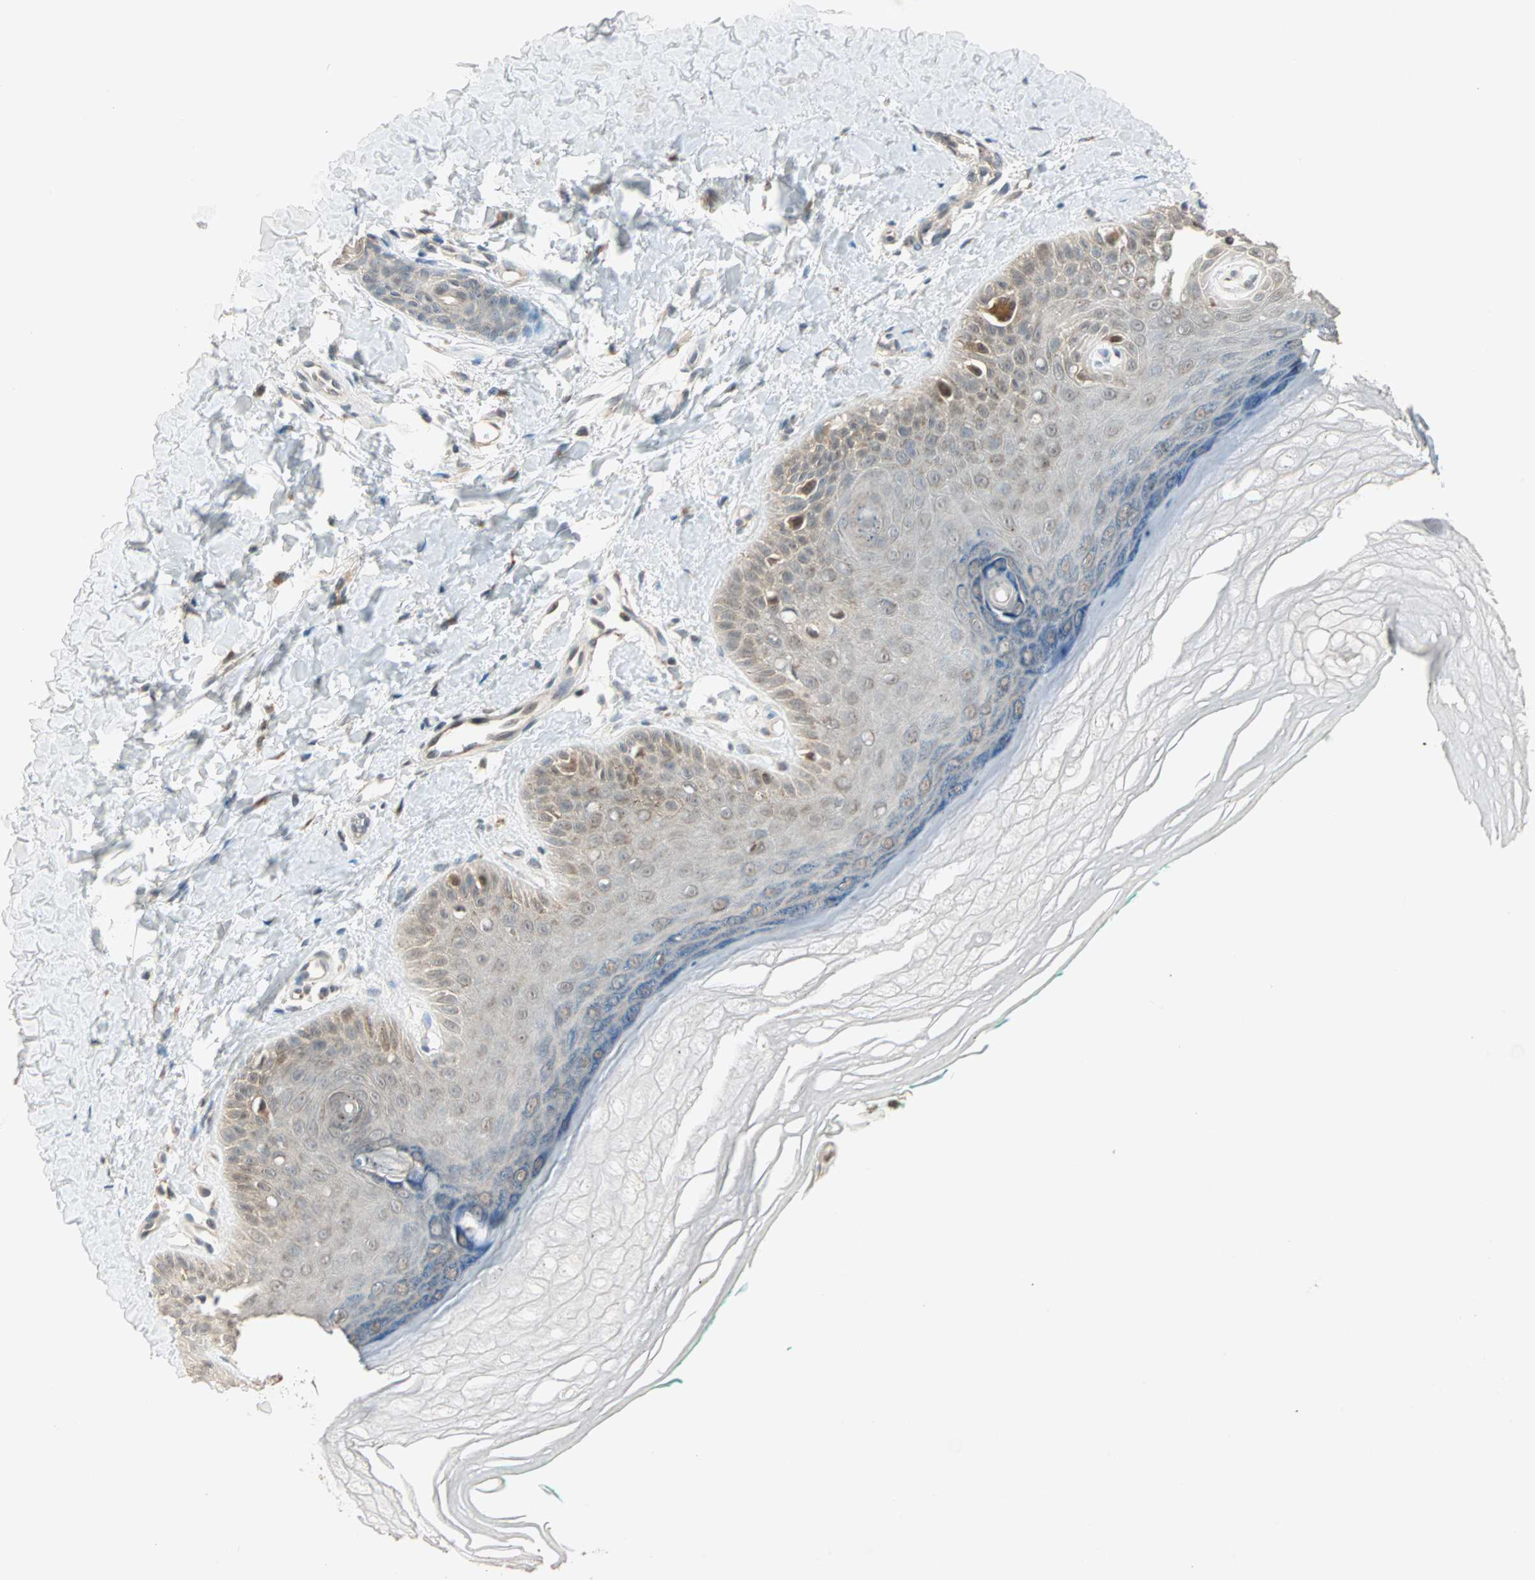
{"staining": {"intensity": "negative", "quantity": "none", "location": "none"}, "tissue": "skin", "cell_type": "Fibroblasts", "image_type": "normal", "snomed": [{"axis": "morphology", "description": "Normal tissue, NOS"}, {"axis": "topography", "description": "Skin"}], "caption": "Micrograph shows no significant protein positivity in fibroblasts of normal skin.", "gene": "PRDM2", "patient": {"sex": "male", "age": 26}}